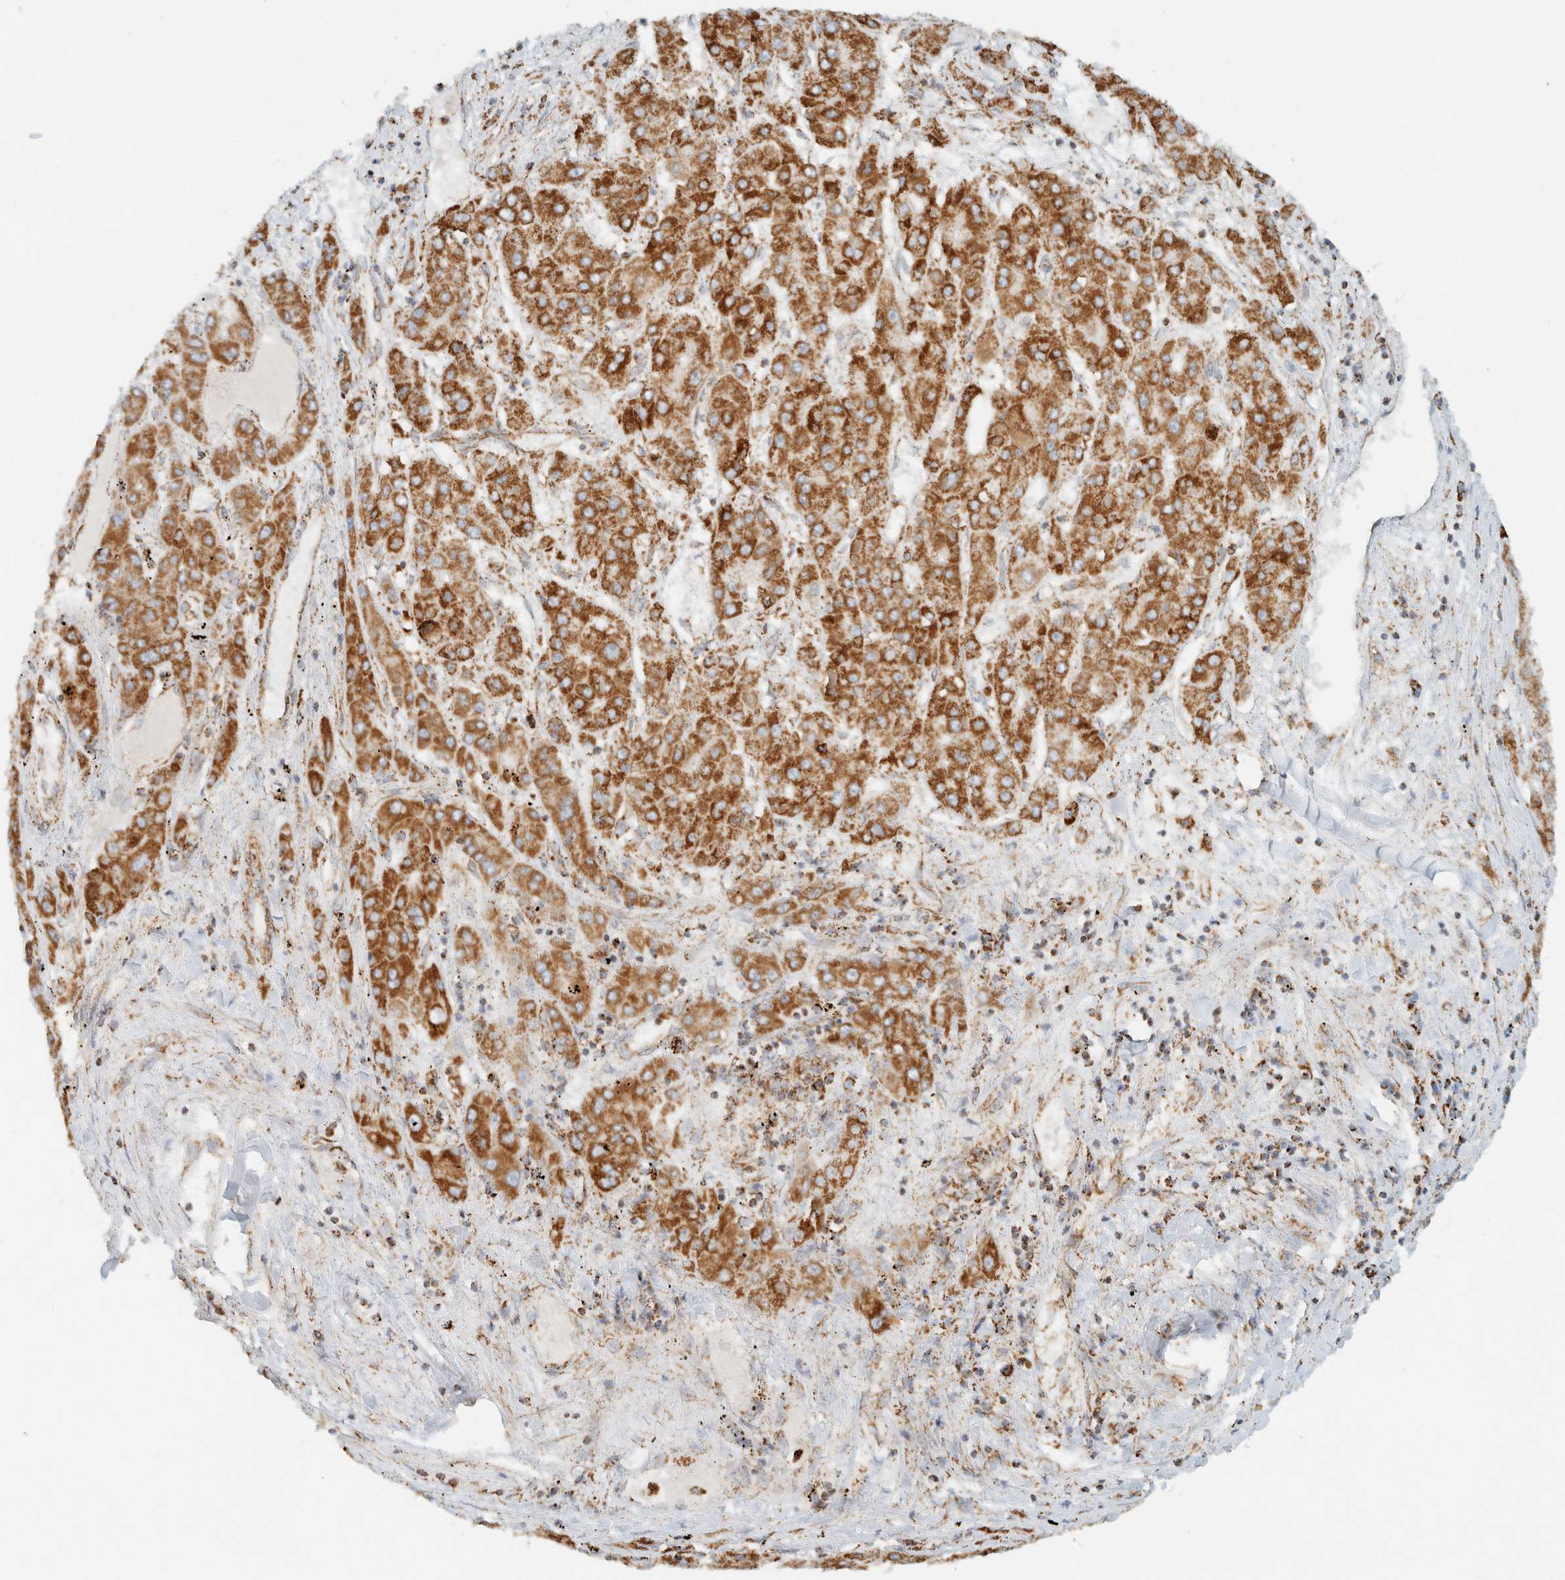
{"staining": {"intensity": "strong", "quantity": ">75%", "location": "cytoplasmic/membranous"}, "tissue": "liver cancer", "cell_type": "Tumor cells", "image_type": "cancer", "snomed": [{"axis": "morphology", "description": "Carcinoma, Hepatocellular, NOS"}, {"axis": "topography", "description": "Liver"}], "caption": "The micrograph displays a brown stain indicating the presence of a protein in the cytoplasmic/membranous of tumor cells in liver cancer.", "gene": "KIFAP3", "patient": {"sex": "female", "age": 73}}